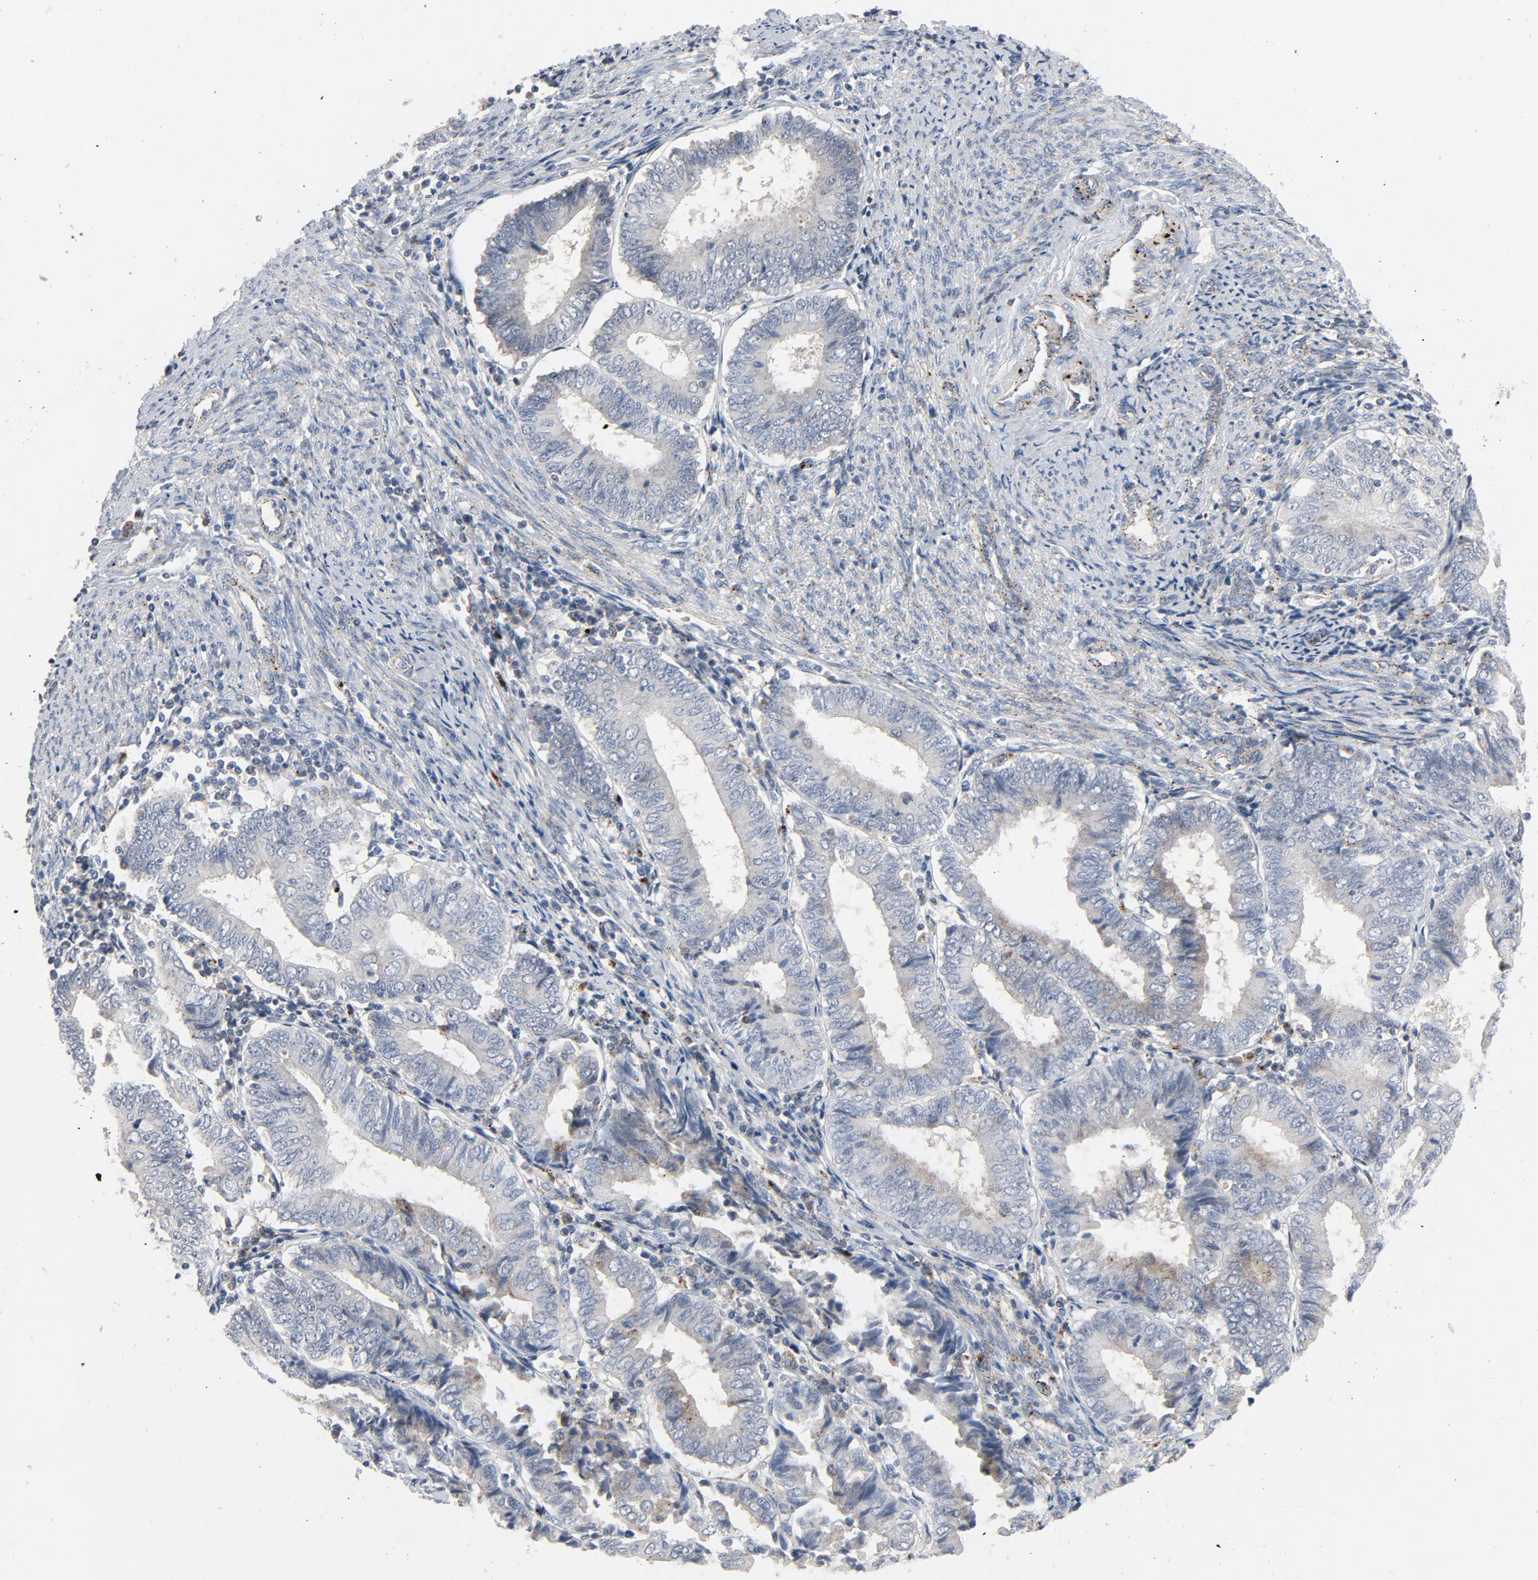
{"staining": {"intensity": "negative", "quantity": "none", "location": "none"}, "tissue": "endometrial cancer", "cell_type": "Tumor cells", "image_type": "cancer", "snomed": [{"axis": "morphology", "description": "Adenocarcinoma, NOS"}, {"axis": "topography", "description": "Endometrium"}], "caption": "Tumor cells show no significant protein expression in endometrial cancer.", "gene": "AKT2", "patient": {"sex": "female", "age": 86}}